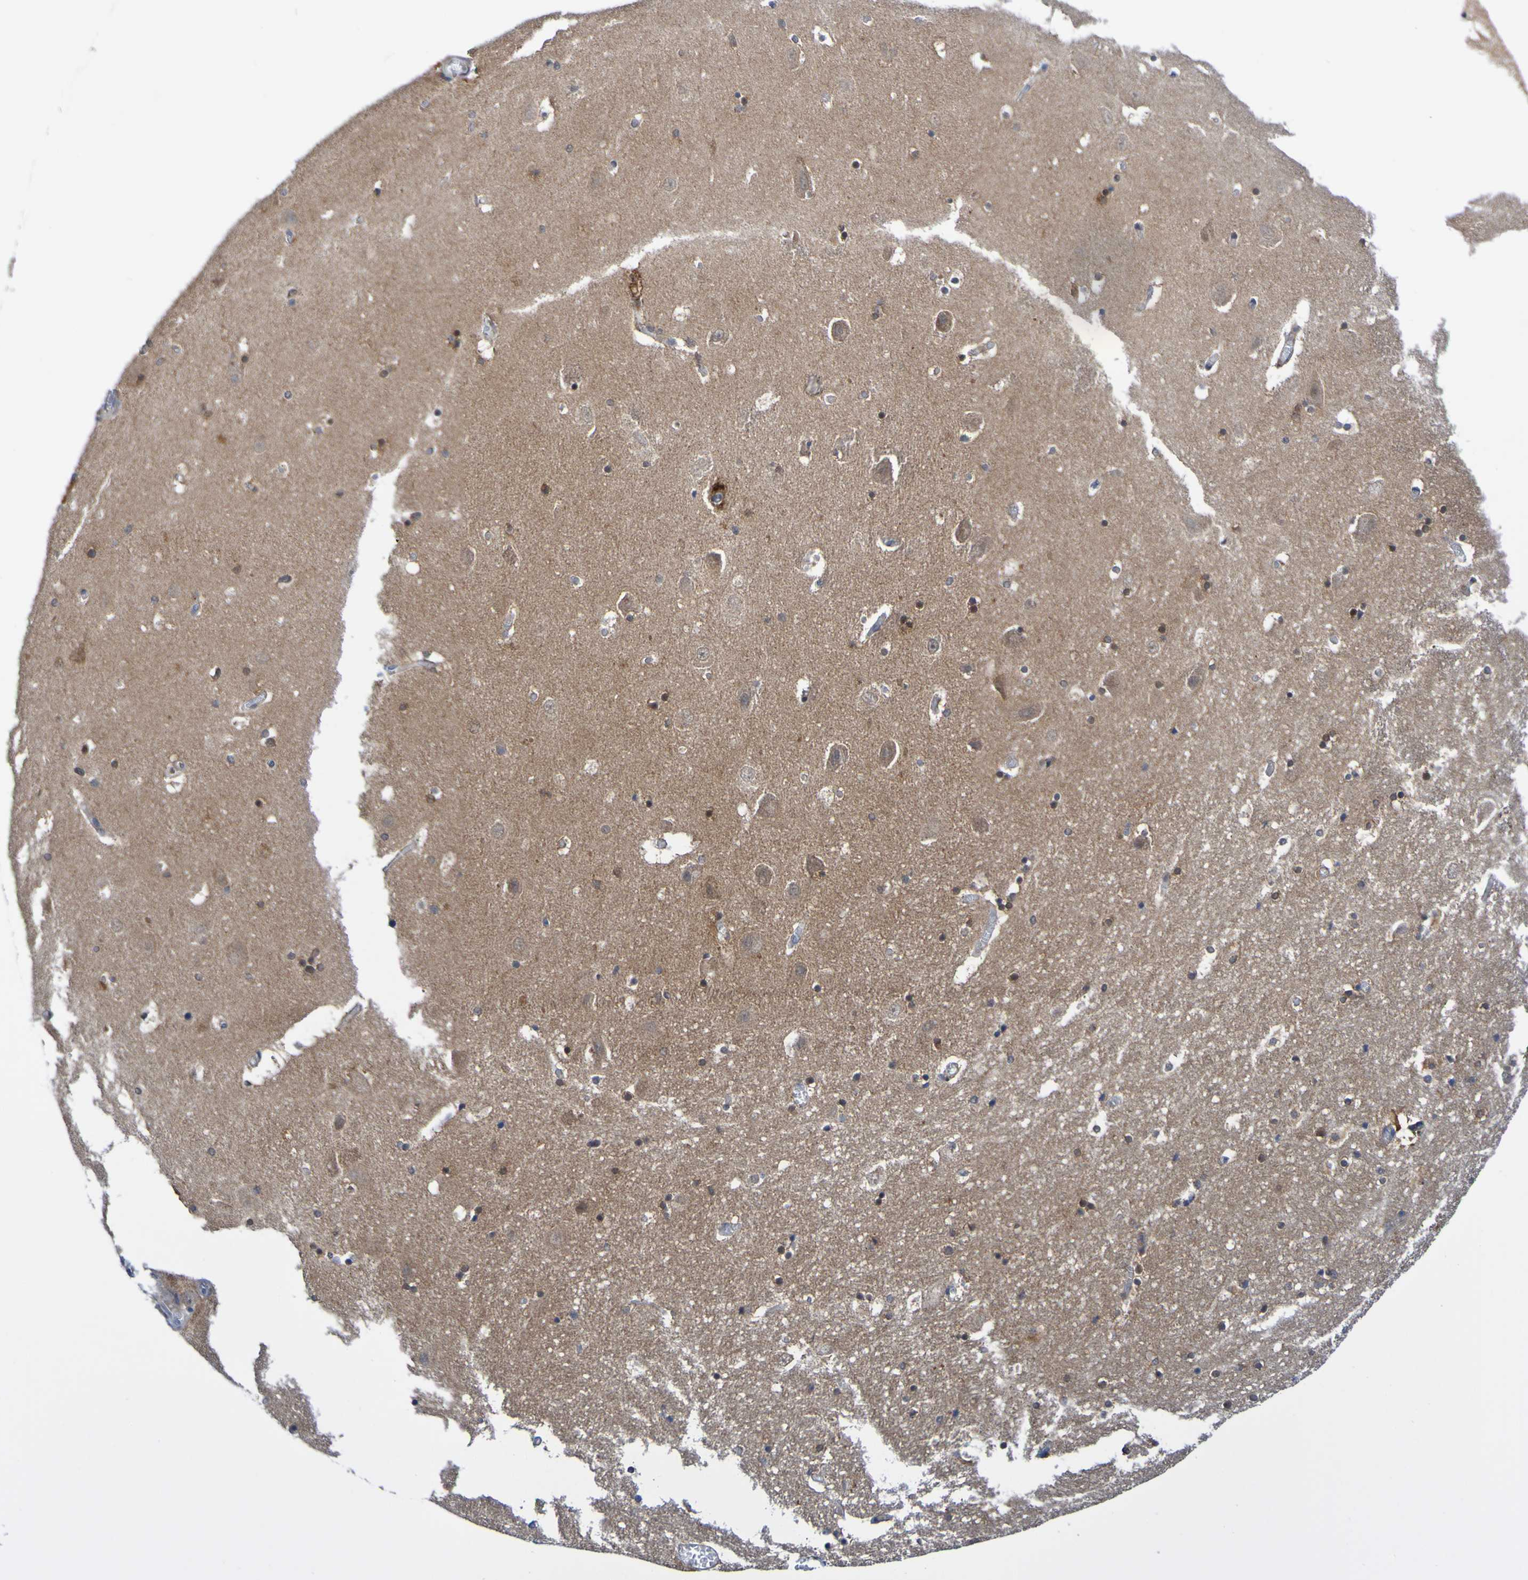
{"staining": {"intensity": "negative", "quantity": "none", "location": "none"}, "tissue": "hippocampus", "cell_type": "Glial cells", "image_type": "normal", "snomed": [{"axis": "morphology", "description": "Normal tissue, NOS"}, {"axis": "topography", "description": "Hippocampus"}], "caption": "This is a image of immunohistochemistry staining of normal hippocampus, which shows no positivity in glial cells.", "gene": "ATIC", "patient": {"sex": "male", "age": 45}}